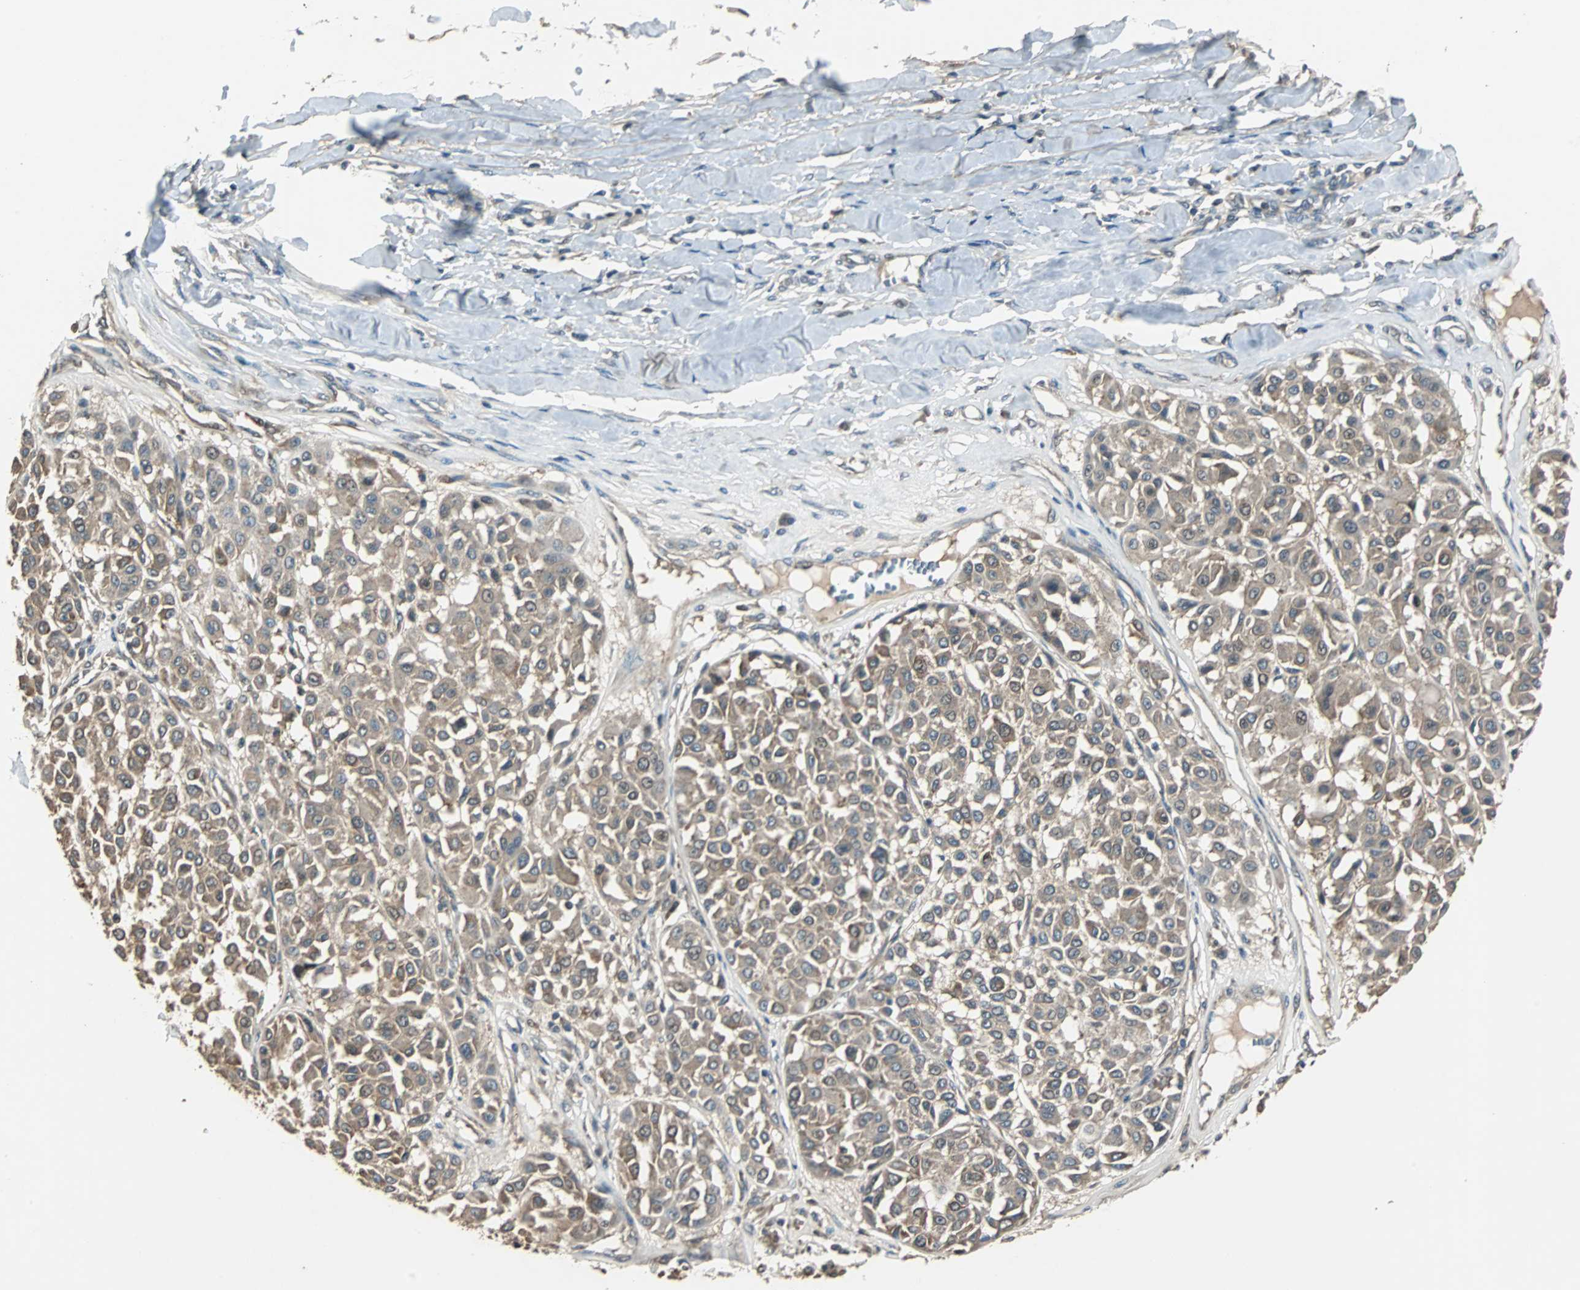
{"staining": {"intensity": "weak", "quantity": ">75%", "location": "cytoplasmic/membranous"}, "tissue": "melanoma", "cell_type": "Tumor cells", "image_type": "cancer", "snomed": [{"axis": "morphology", "description": "Malignant melanoma, Metastatic site"}, {"axis": "topography", "description": "Soft tissue"}], "caption": "Weak cytoplasmic/membranous staining is seen in about >75% of tumor cells in melanoma.", "gene": "ABHD2", "patient": {"sex": "male", "age": 41}}